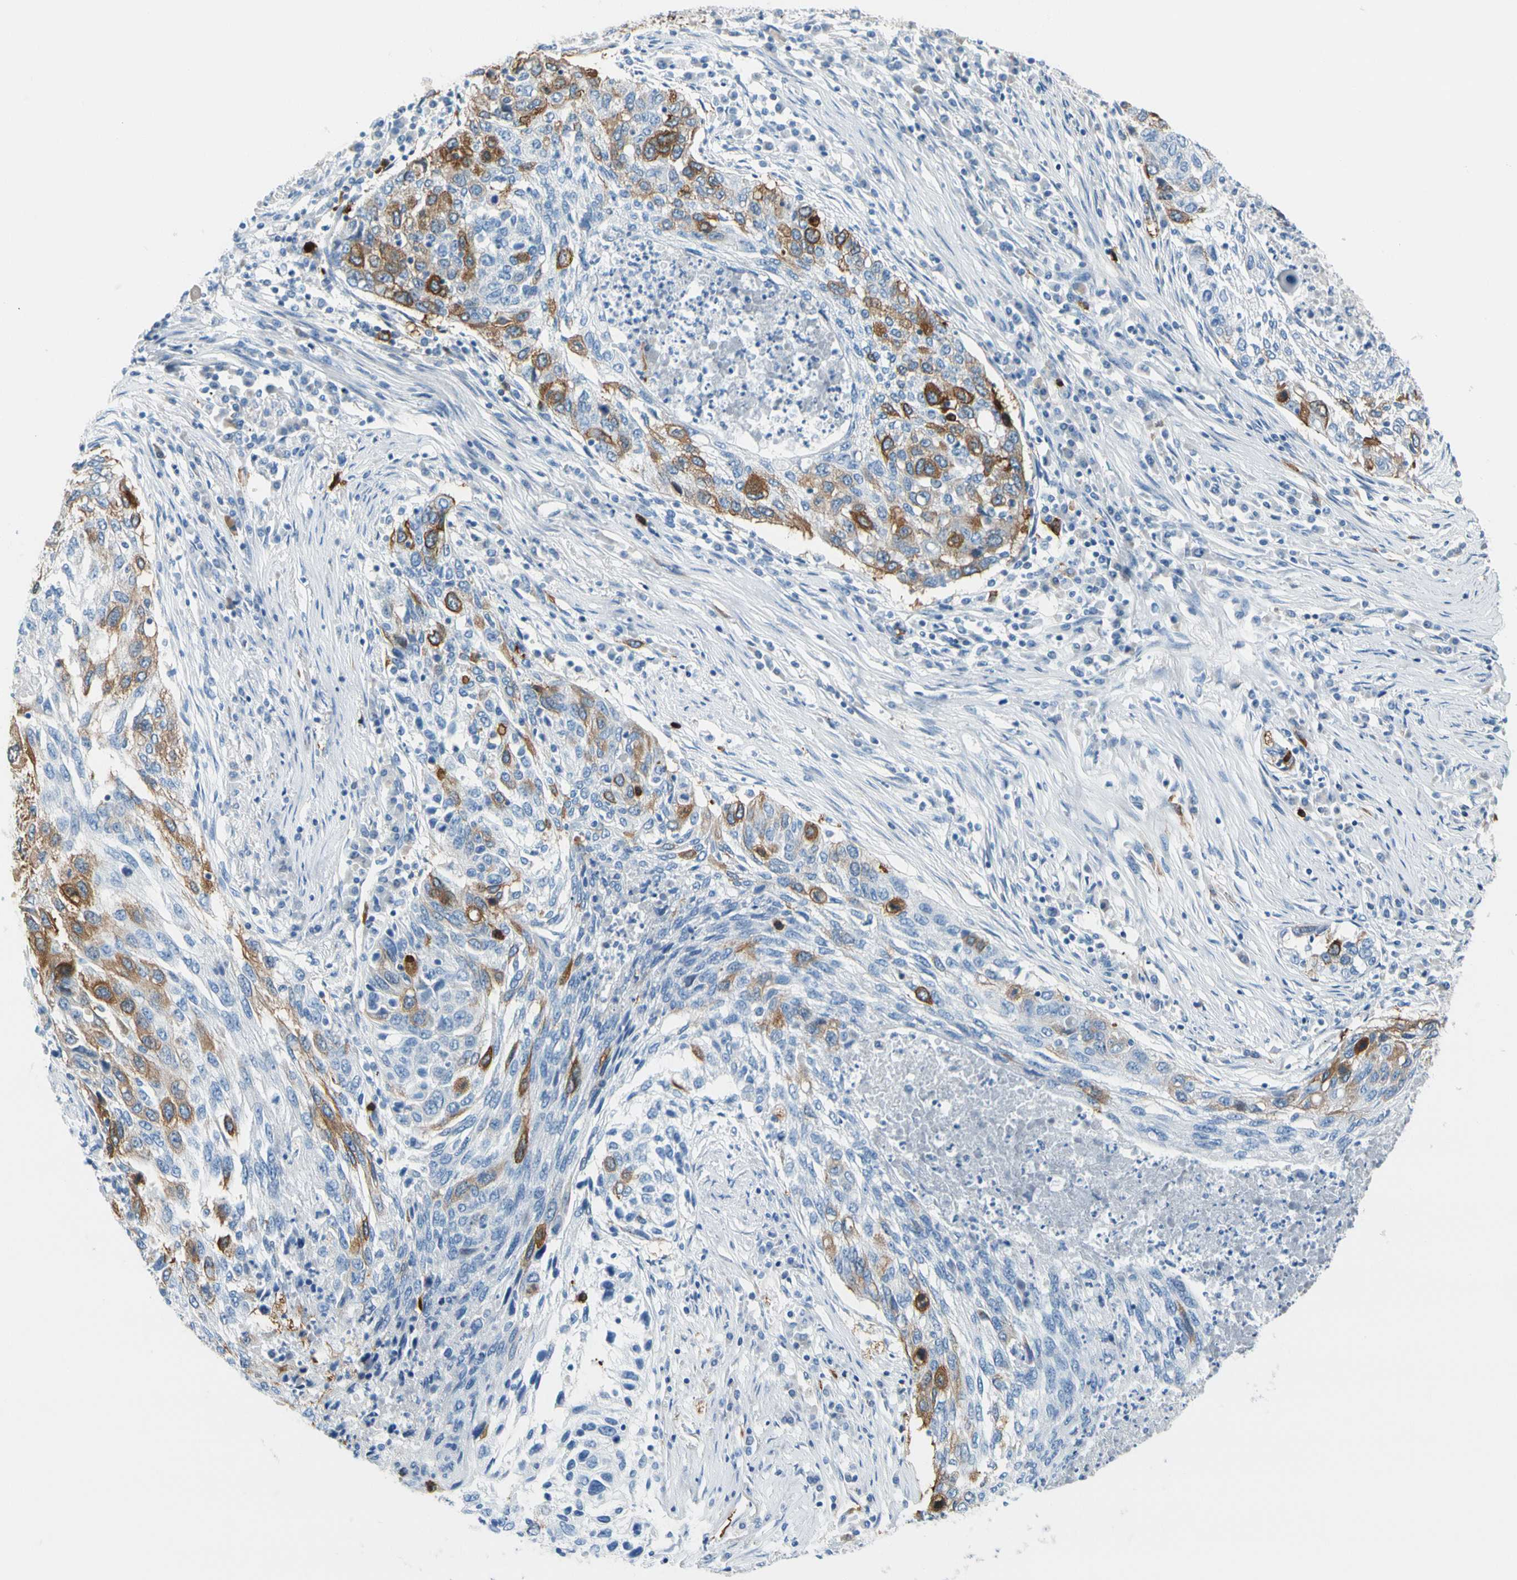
{"staining": {"intensity": "moderate", "quantity": "25%-75%", "location": "cytoplasmic/membranous"}, "tissue": "lung cancer", "cell_type": "Tumor cells", "image_type": "cancer", "snomed": [{"axis": "morphology", "description": "Squamous cell carcinoma, NOS"}, {"axis": "topography", "description": "Lung"}], "caption": "Tumor cells reveal moderate cytoplasmic/membranous positivity in about 25%-75% of cells in lung cancer.", "gene": "TACC3", "patient": {"sex": "female", "age": 63}}